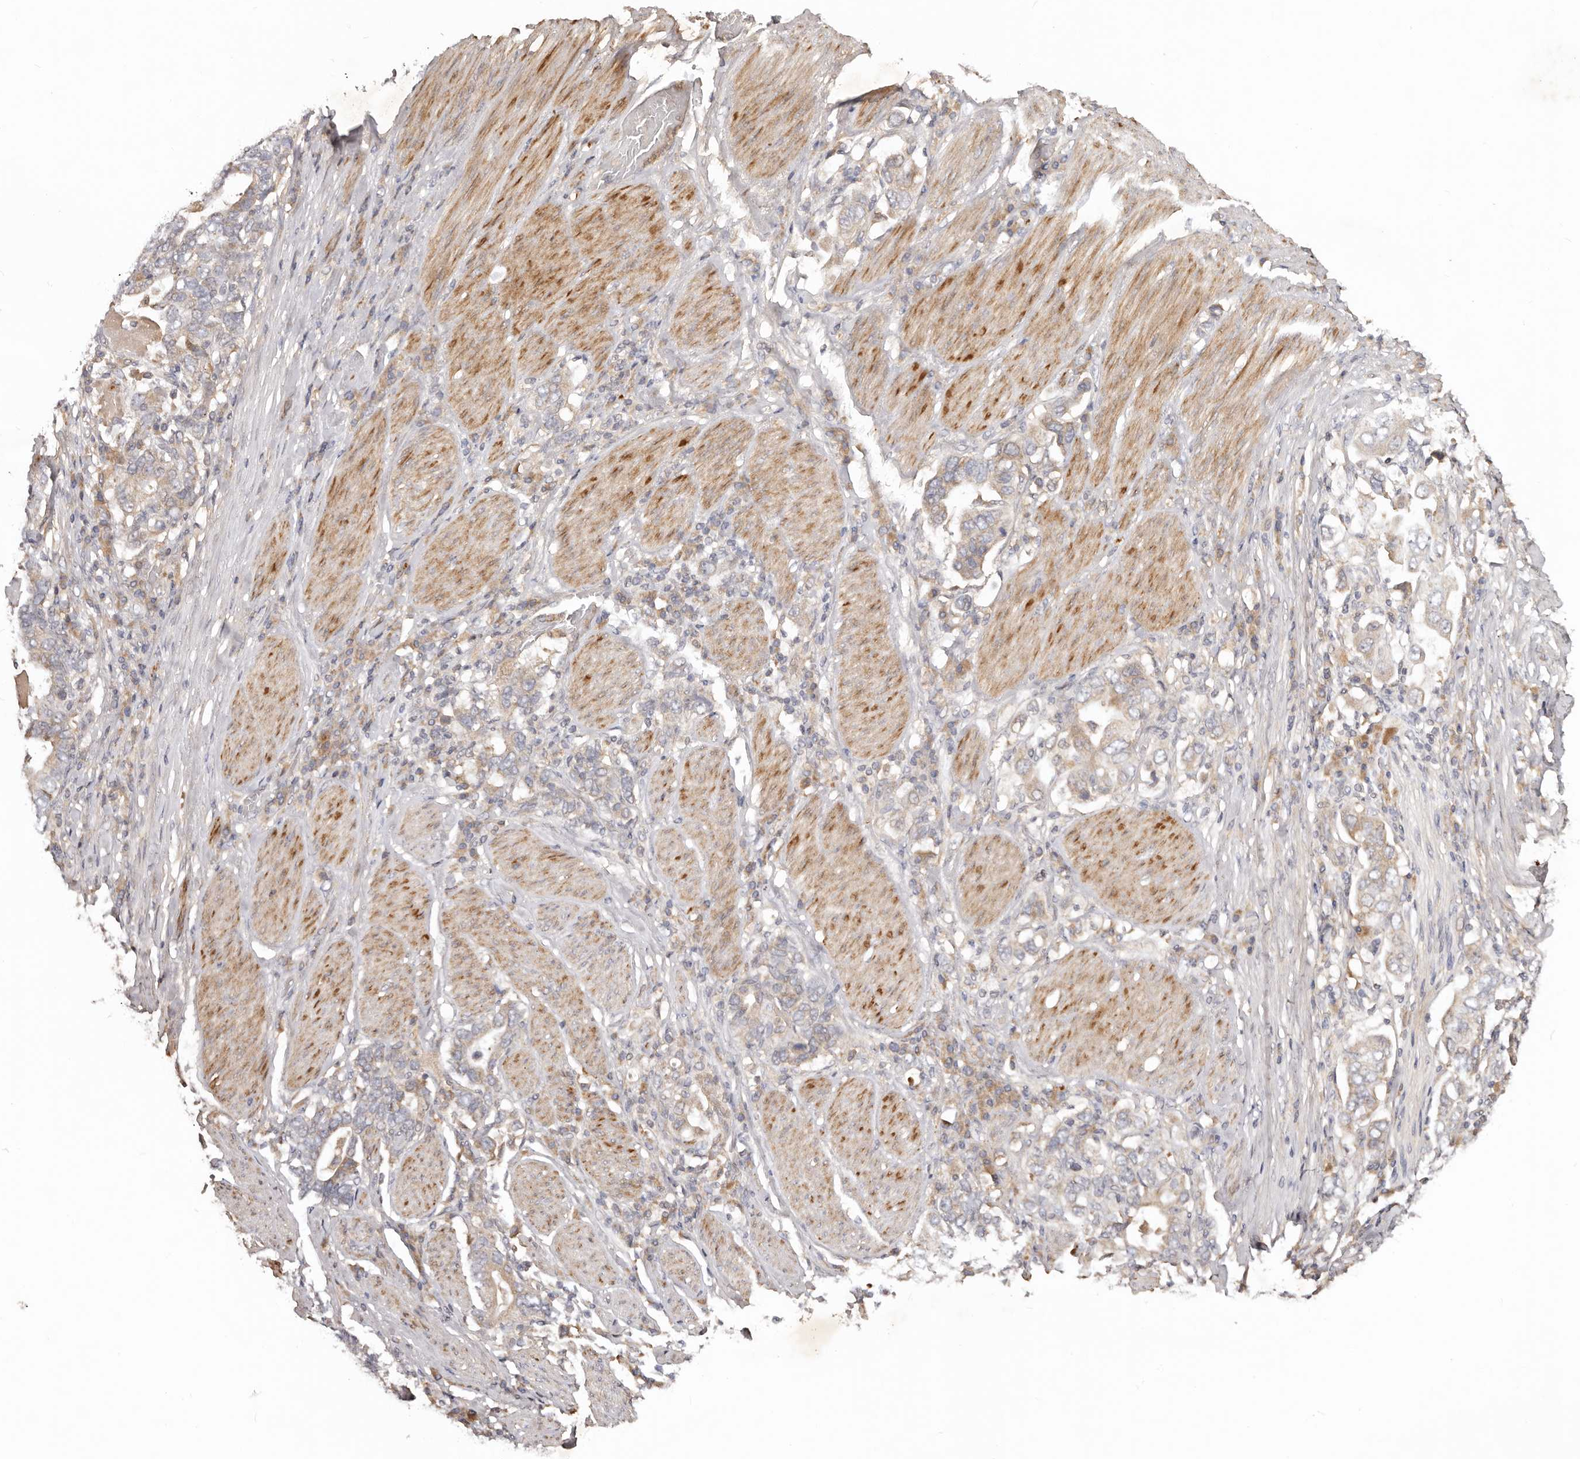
{"staining": {"intensity": "weak", "quantity": "<25%", "location": "cytoplasmic/membranous"}, "tissue": "stomach cancer", "cell_type": "Tumor cells", "image_type": "cancer", "snomed": [{"axis": "morphology", "description": "Adenocarcinoma, NOS"}, {"axis": "topography", "description": "Stomach, upper"}], "caption": "Immunohistochemistry photomicrograph of stomach adenocarcinoma stained for a protein (brown), which exhibits no positivity in tumor cells.", "gene": "PKIB", "patient": {"sex": "male", "age": 62}}